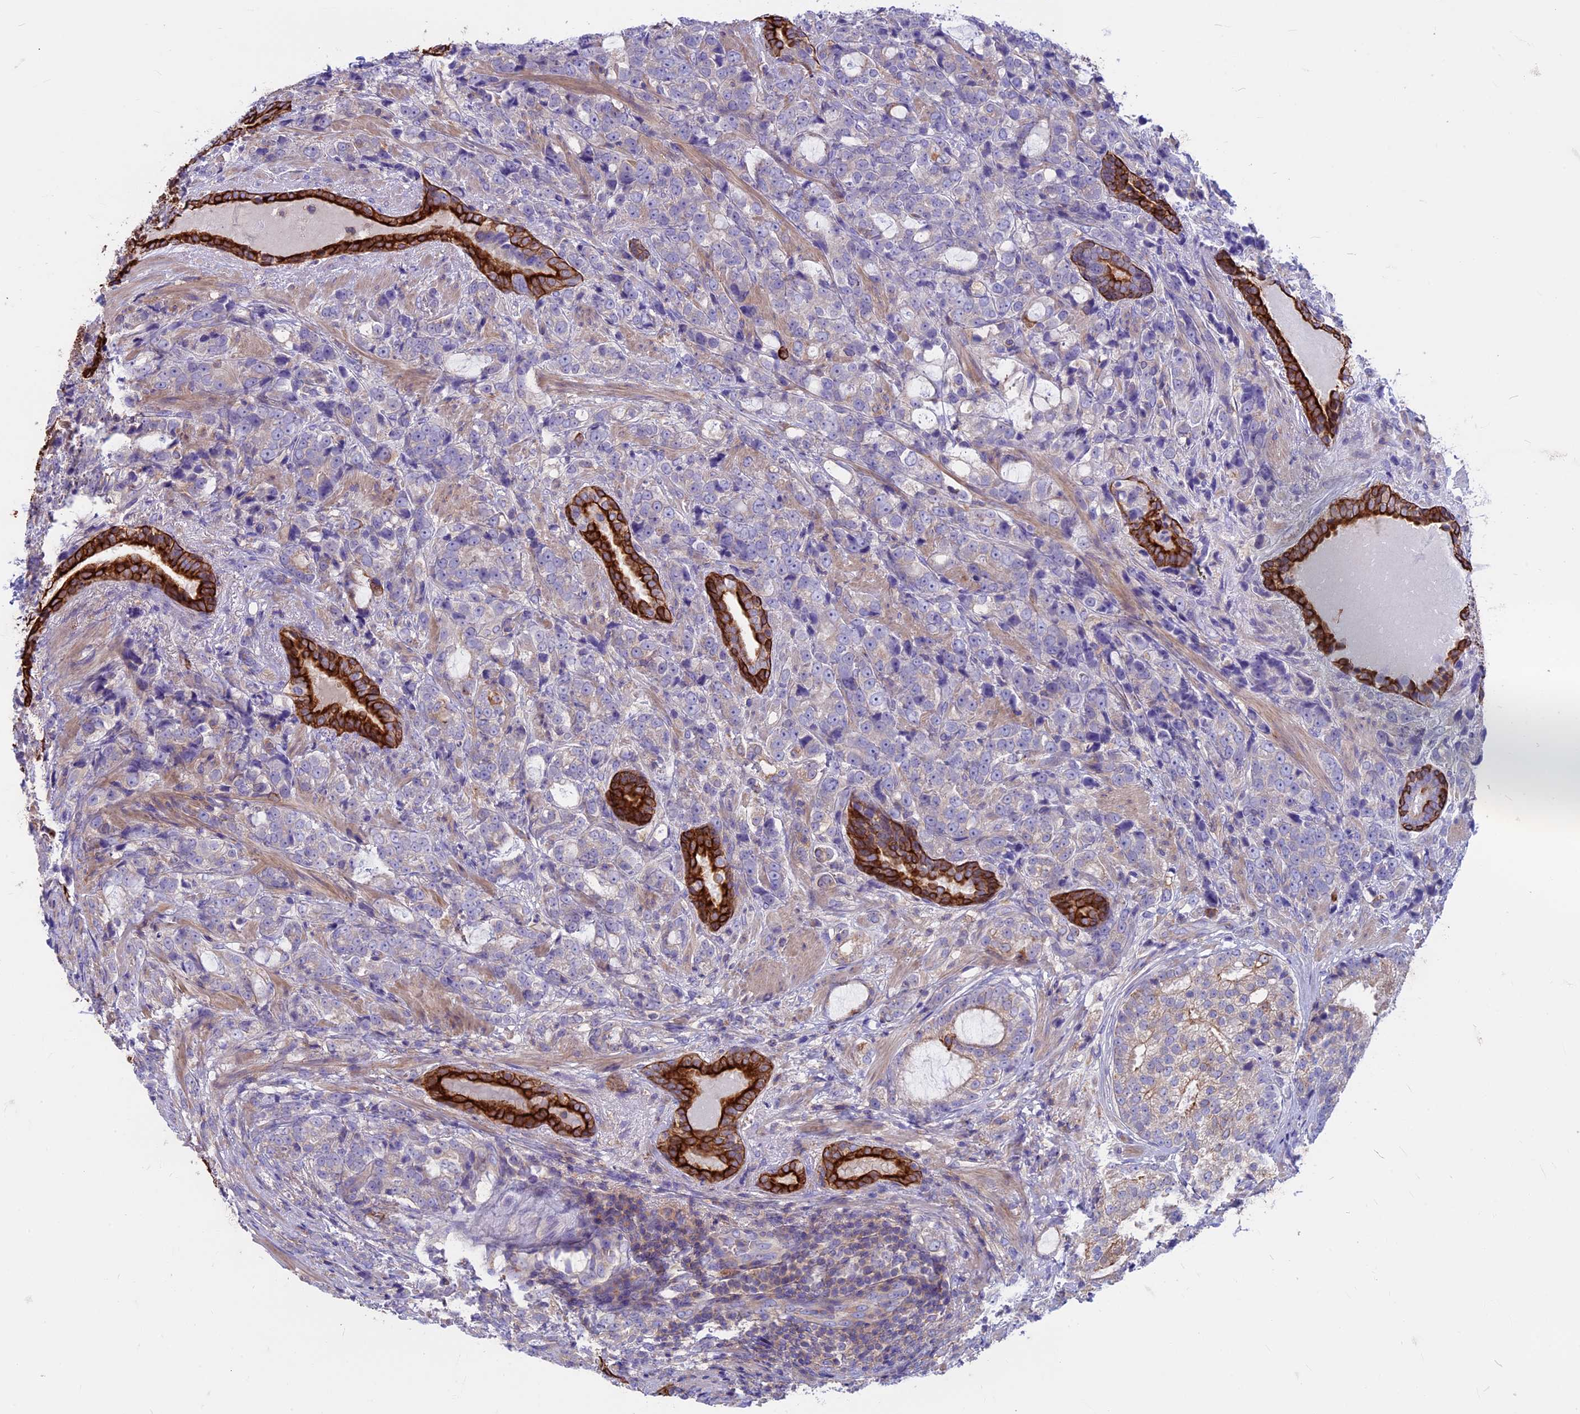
{"staining": {"intensity": "moderate", "quantity": "<25%", "location": "cytoplasmic/membranous"}, "tissue": "prostate cancer", "cell_type": "Tumor cells", "image_type": "cancer", "snomed": [{"axis": "morphology", "description": "Adenocarcinoma, High grade"}, {"axis": "topography", "description": "Prostate"}], "caption": "Protein staining demonstrates moderate cytoplasmic/membranous positivity in about <25% of tumor cells in high-grade adenocarcinoma (prostate).", "gene": "CDAN1", "patient": {"sex": "male", "age": 67}}